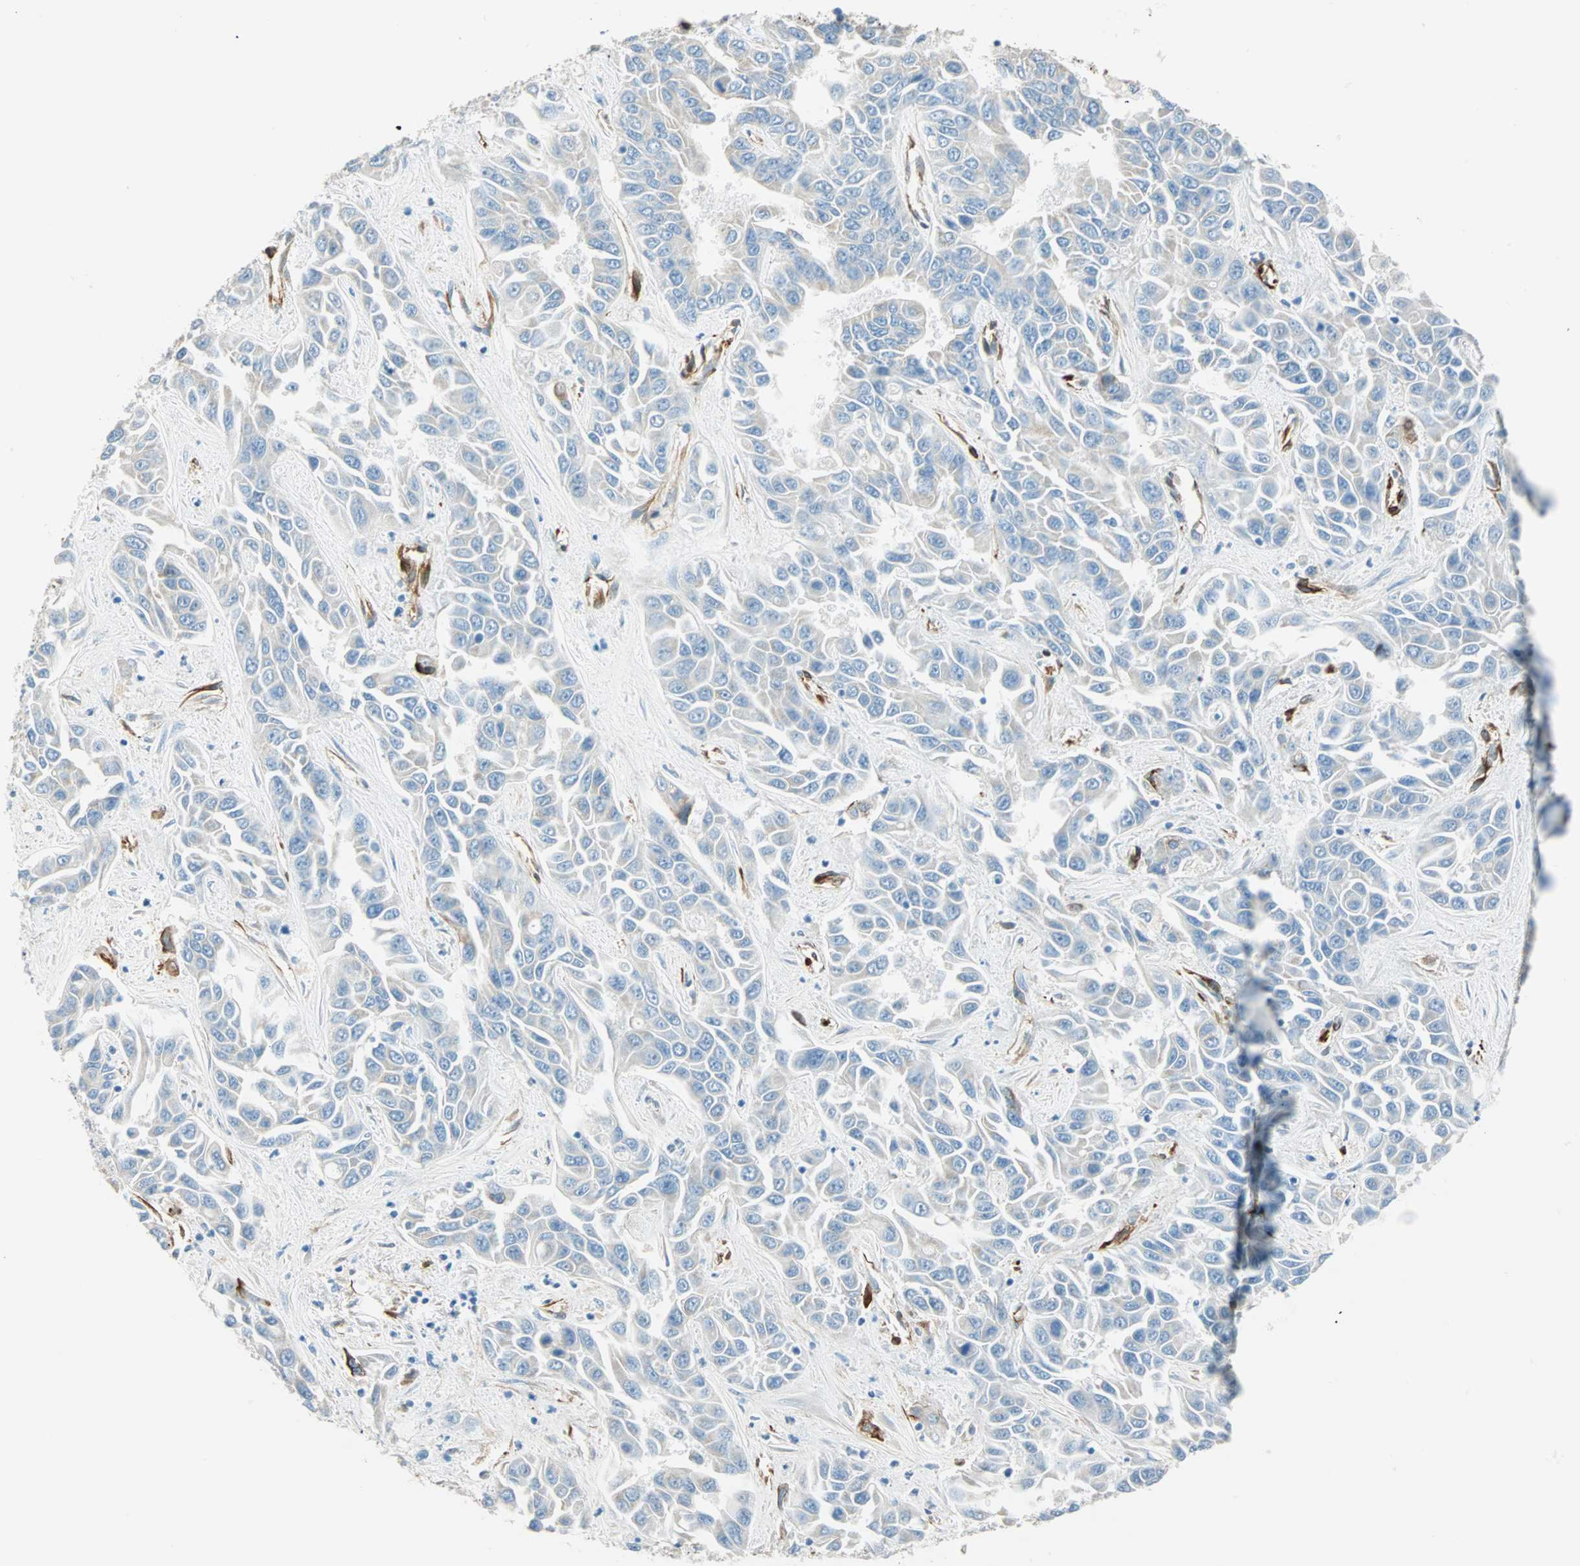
{"staining": {"intensity": "weak", "quantity": "<25%", "location": "cytoplasmic/membranous"}, "tissue": "liver cancer", "cell_type": "Tumor cells", "image_type": "cancer", "snomed": [{"axis": "morphology", "description": "Cholangiocarcinoma"}, {"axis": "topography", "description": "Liver"}], "caption": "IHC histopathology image of neoplastic tissue: liver cancer (cholangiocarcinoma) stained with DAB shows no significant protein positivity in tumor cells.", "gene": "NES", "patient": {"sex": "female", "age": 52}}